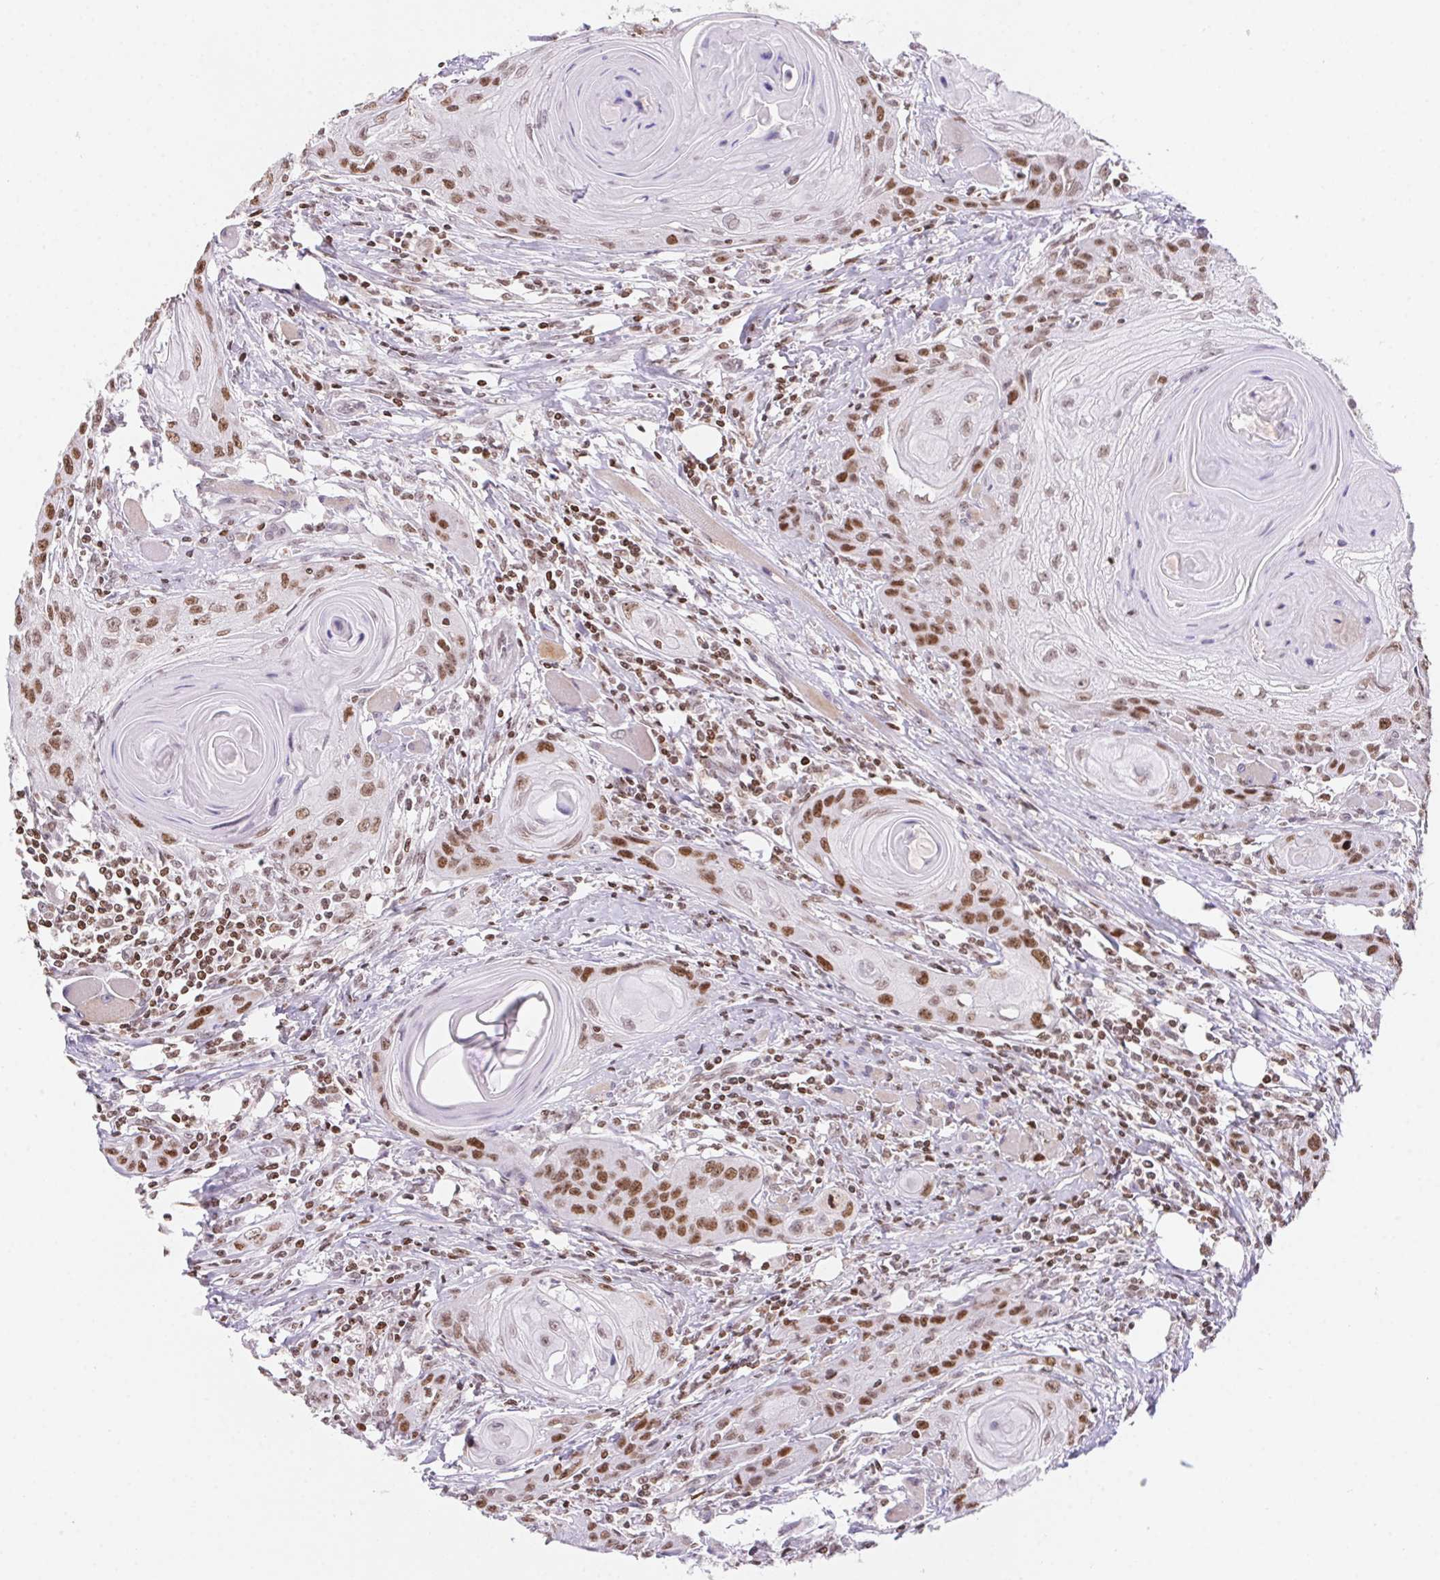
{"staining": {"intensity": "moderate", "quantity": "25%-75%", "location": "nuclear"}, "tissue": "head and neck cancer", "cell_type": "Tumor cells", "image_type": "cancer", "snomed": [{"axis": "morphology", "description": "Squamous cell carcinoma, NOS"}, {"axis": "topography", "description": "Oral tissue"}, {"axis": "topography", "description": "Head-Neck"}], "caption": "DAB (3,3'-diaminobenzidine) immunohistochemical staining of head and neck cancer (squamous cell carcinoma) displays moderate nuclear protein positivity in approximately 25%-75% of tumor cells. Immunohistochemistry stains the protein in brown and the nuclei are stained blue.", "gene": "POLD3", "patient": {"sex": "male", "age": 58}}